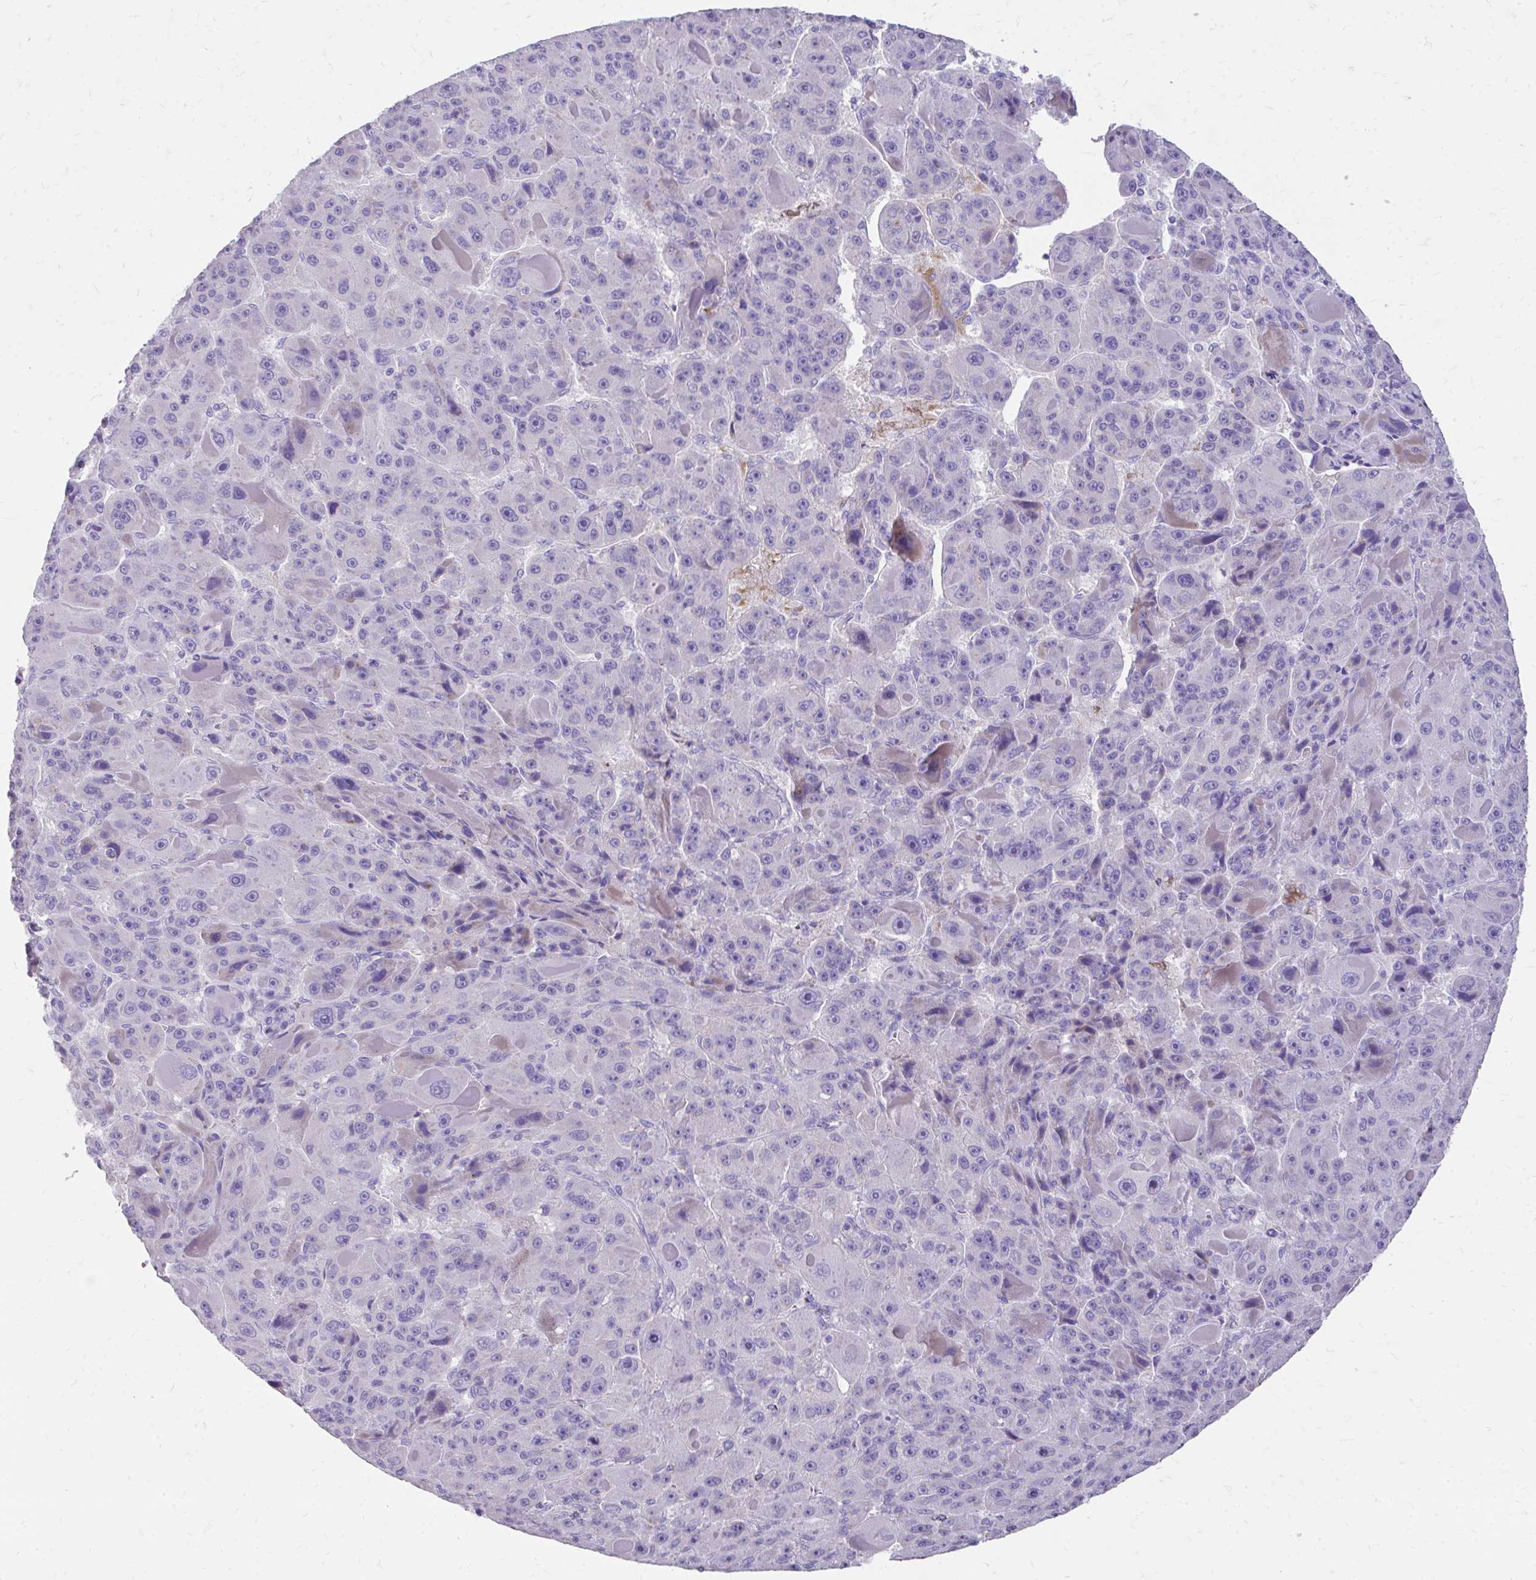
{"staining": {"intensity": "negative", "quantity": "none", "location": "none"}, "tissue": "liver cancer", "cell_type": "Tumor cells", "image_type": "cancer", "snomed": [{"axis": "morphology", "description": "Carcinoma, Hepatocellular, NOS"}, {"axis": "topography", "description": "Liver"}], "caption": "Tumor cells are negative for brown protein staining in liver cancer.", "gene": "CFH", "patient": {"sex": "male", "age": 76}}